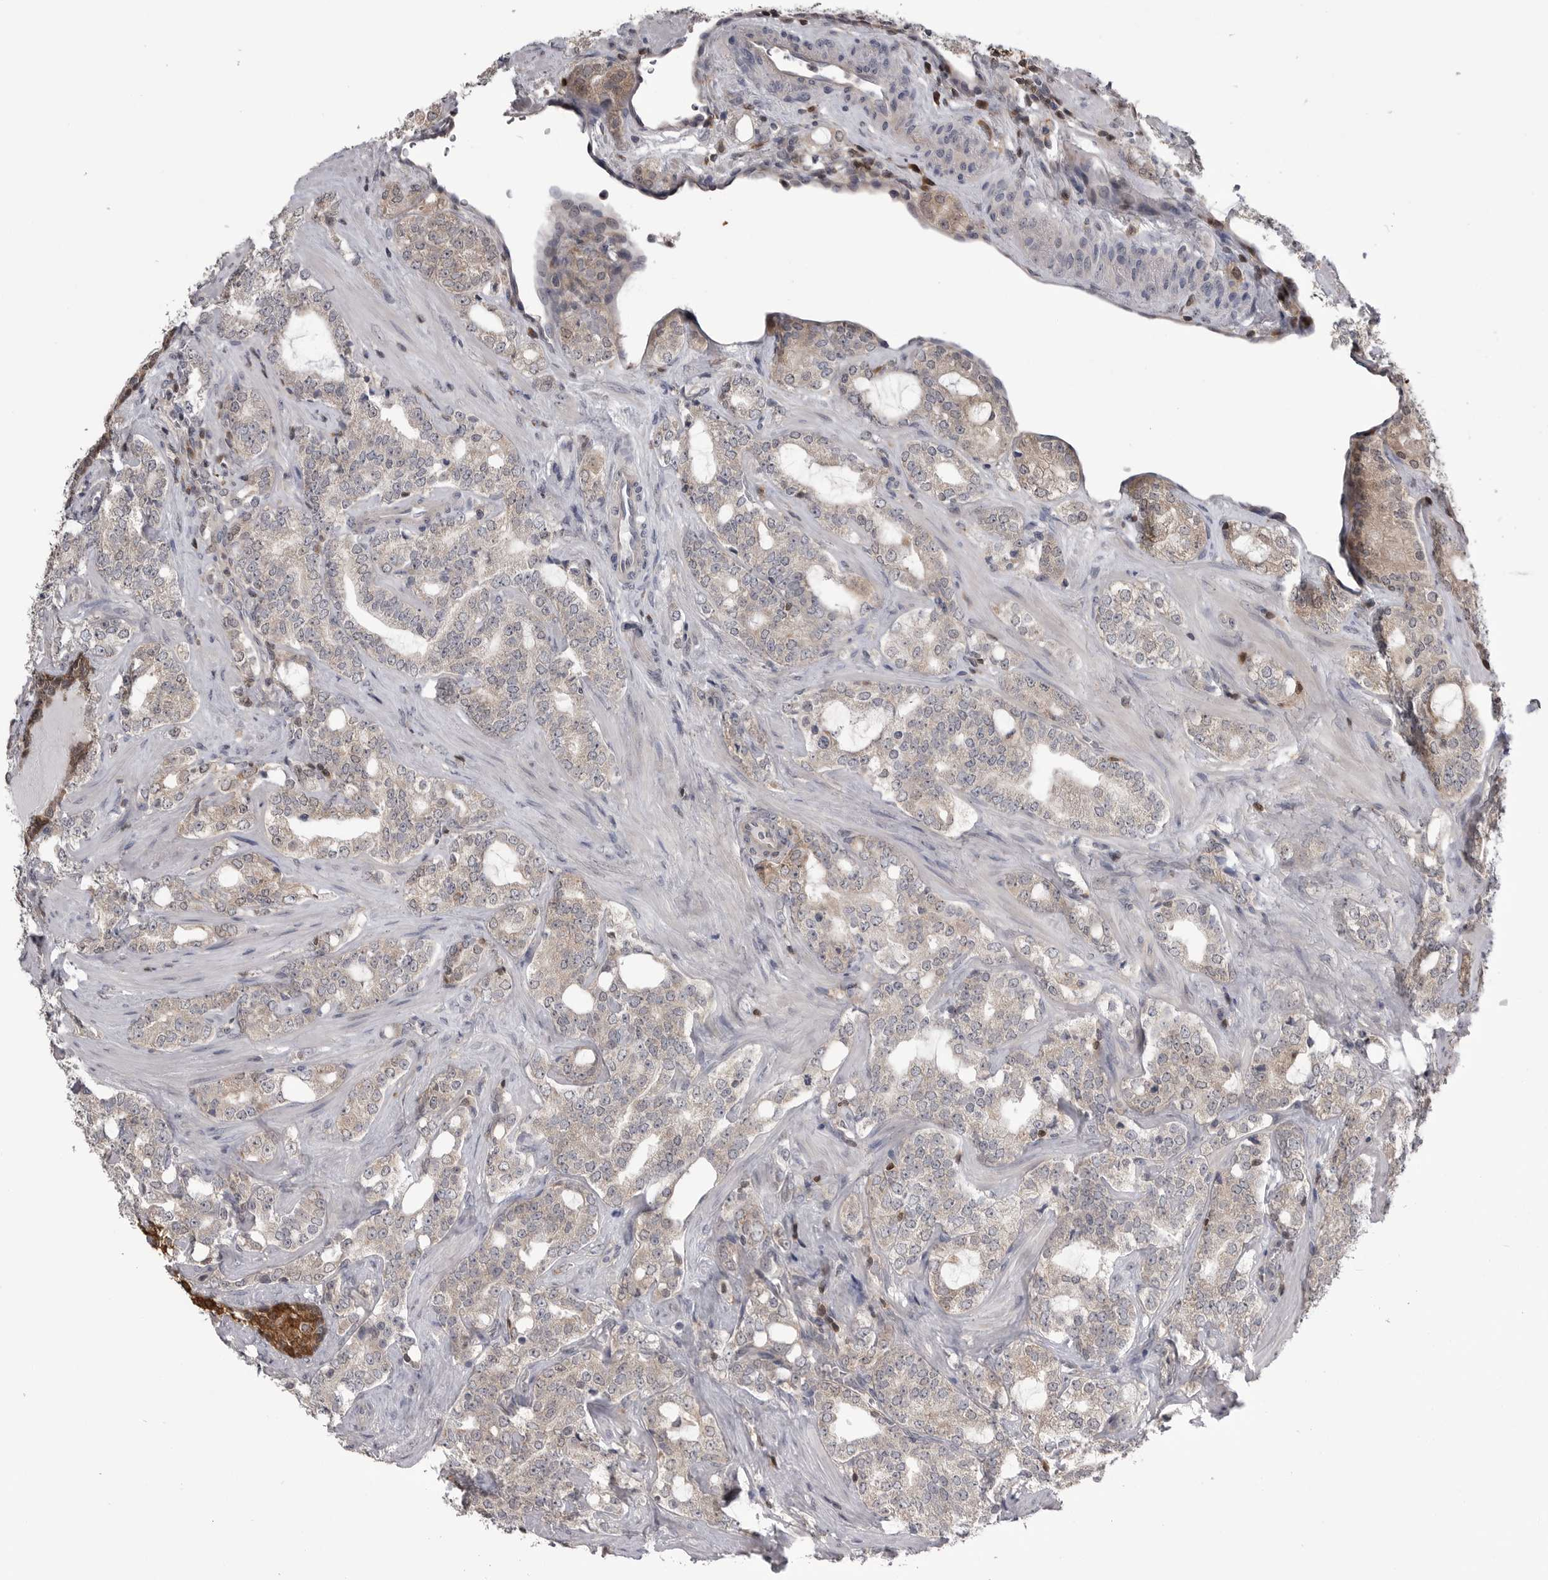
{"staining": {"intensity": "weak", "quantity": "<25%", "location": "cytoplasmic/membranous"}, "tissue": "prostate cancer", "cell_type": "Tumor cells", "image_type": "cancer", "snomed": [{"axis": "morphology", "description": "Adenocarcinoma, High grade"}, {"axis": "topography", "description": "Prostate"}], "caption": "Protein analysis of adenocarcinoma (high-grade) (prostate) exhibits no significant staining in tumor cells.", "gene": "MAPK13", "patient": {"sex": "male", "age": 64}}